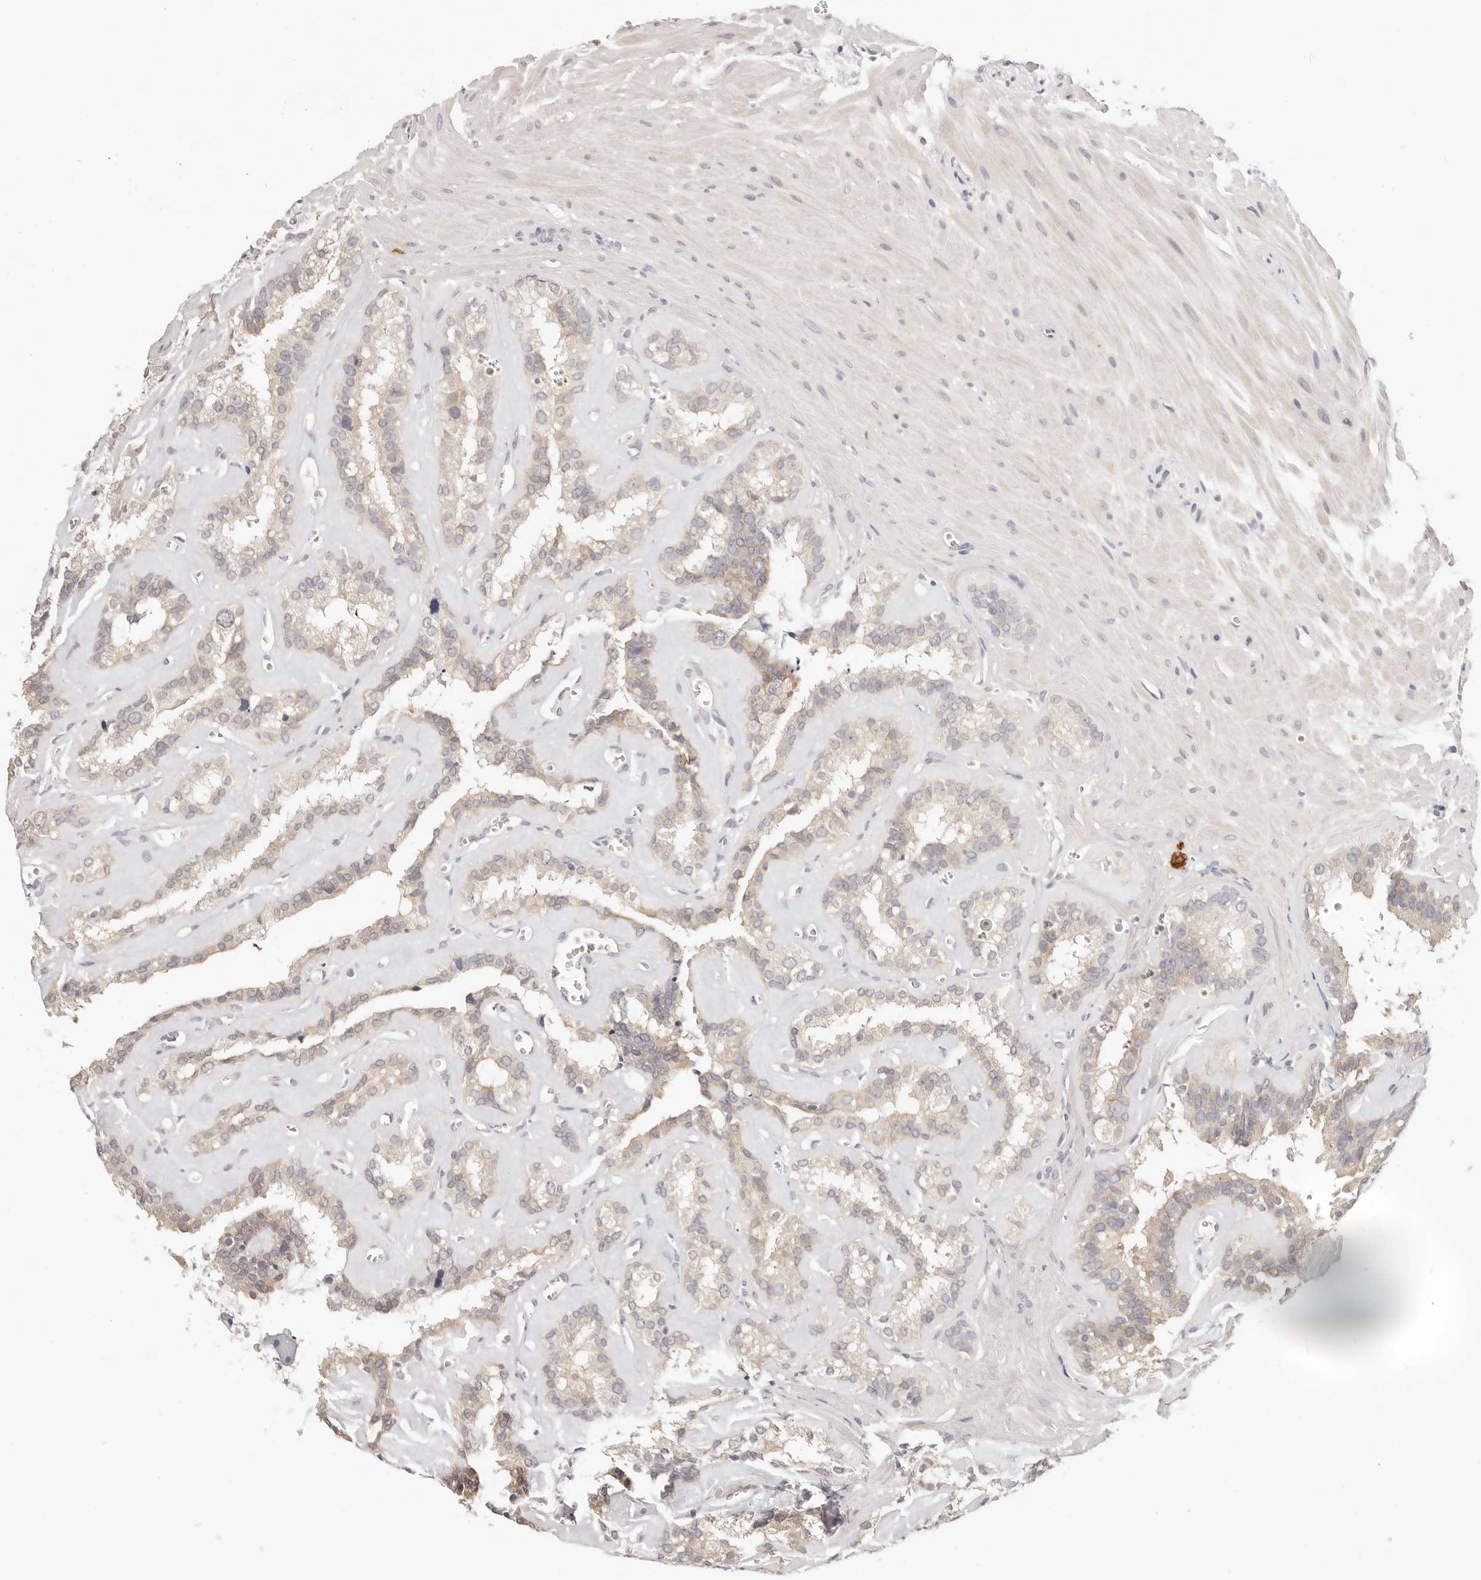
{"staining": {"intensity": "weak", "quantity": "<25%", "location": "cytoplasmic/membranous"}, "tissue": "seminal vesicle", "cell_type": "Glandular cells", "image_type": "normal", "snomed": [{"axis": "morphology", "description": "Normal tissue, NOS"}, {"axis": "topography", "description": "Prostate"}, {"axis": "topography", "description": "Seminal veicle"}], "caption": "This is an immunohistochemistry image of normal seminal vesicle. There is no expression in glandular cells.", "gene": "GGPS1", "patient": {"sex": "male", "age": 59}}